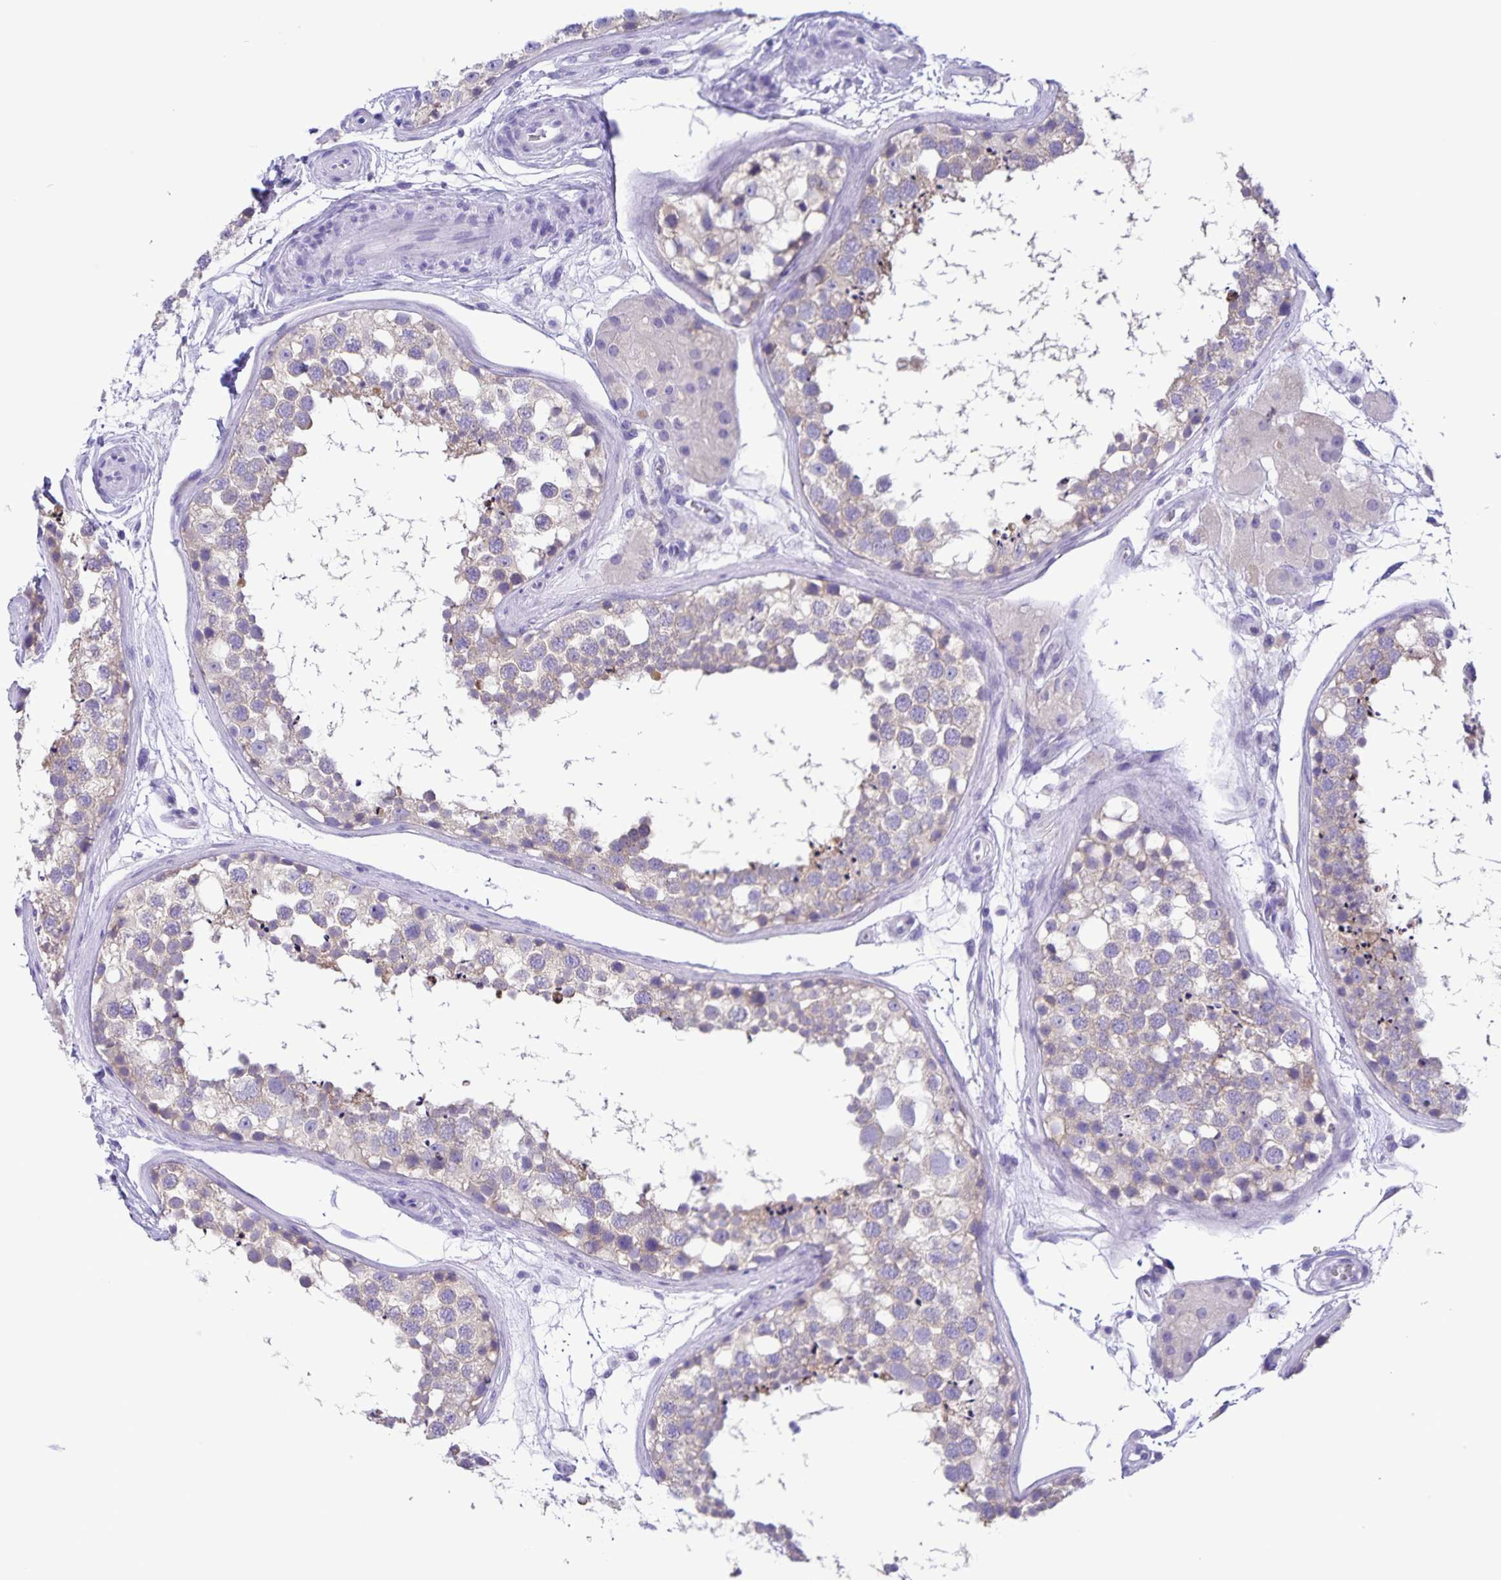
{"staining": {"intensity": "weak", "quantity": "25%-75%", "location": "cytoplasmic/membranous"}, "tissue": "testis", "cell_type": "Cells in seminiferous ducts", "image_type": "normal", "snomed": [{"axis": "morphology", "description": "Normal tissue, NOS"}, {"axis": "morphology", "description": "Seminoma, NOS"}, {"axis": "topography", "description": "Testis"}], "caption": "Testis stained for a protein (brown) displays weak cytoplasmic/membranous positive positivity in approximately 25%-75% of cells in seminiferous ducts.", "gene": "CAPSL", "patient": {"sex": "male", "age": 65}}